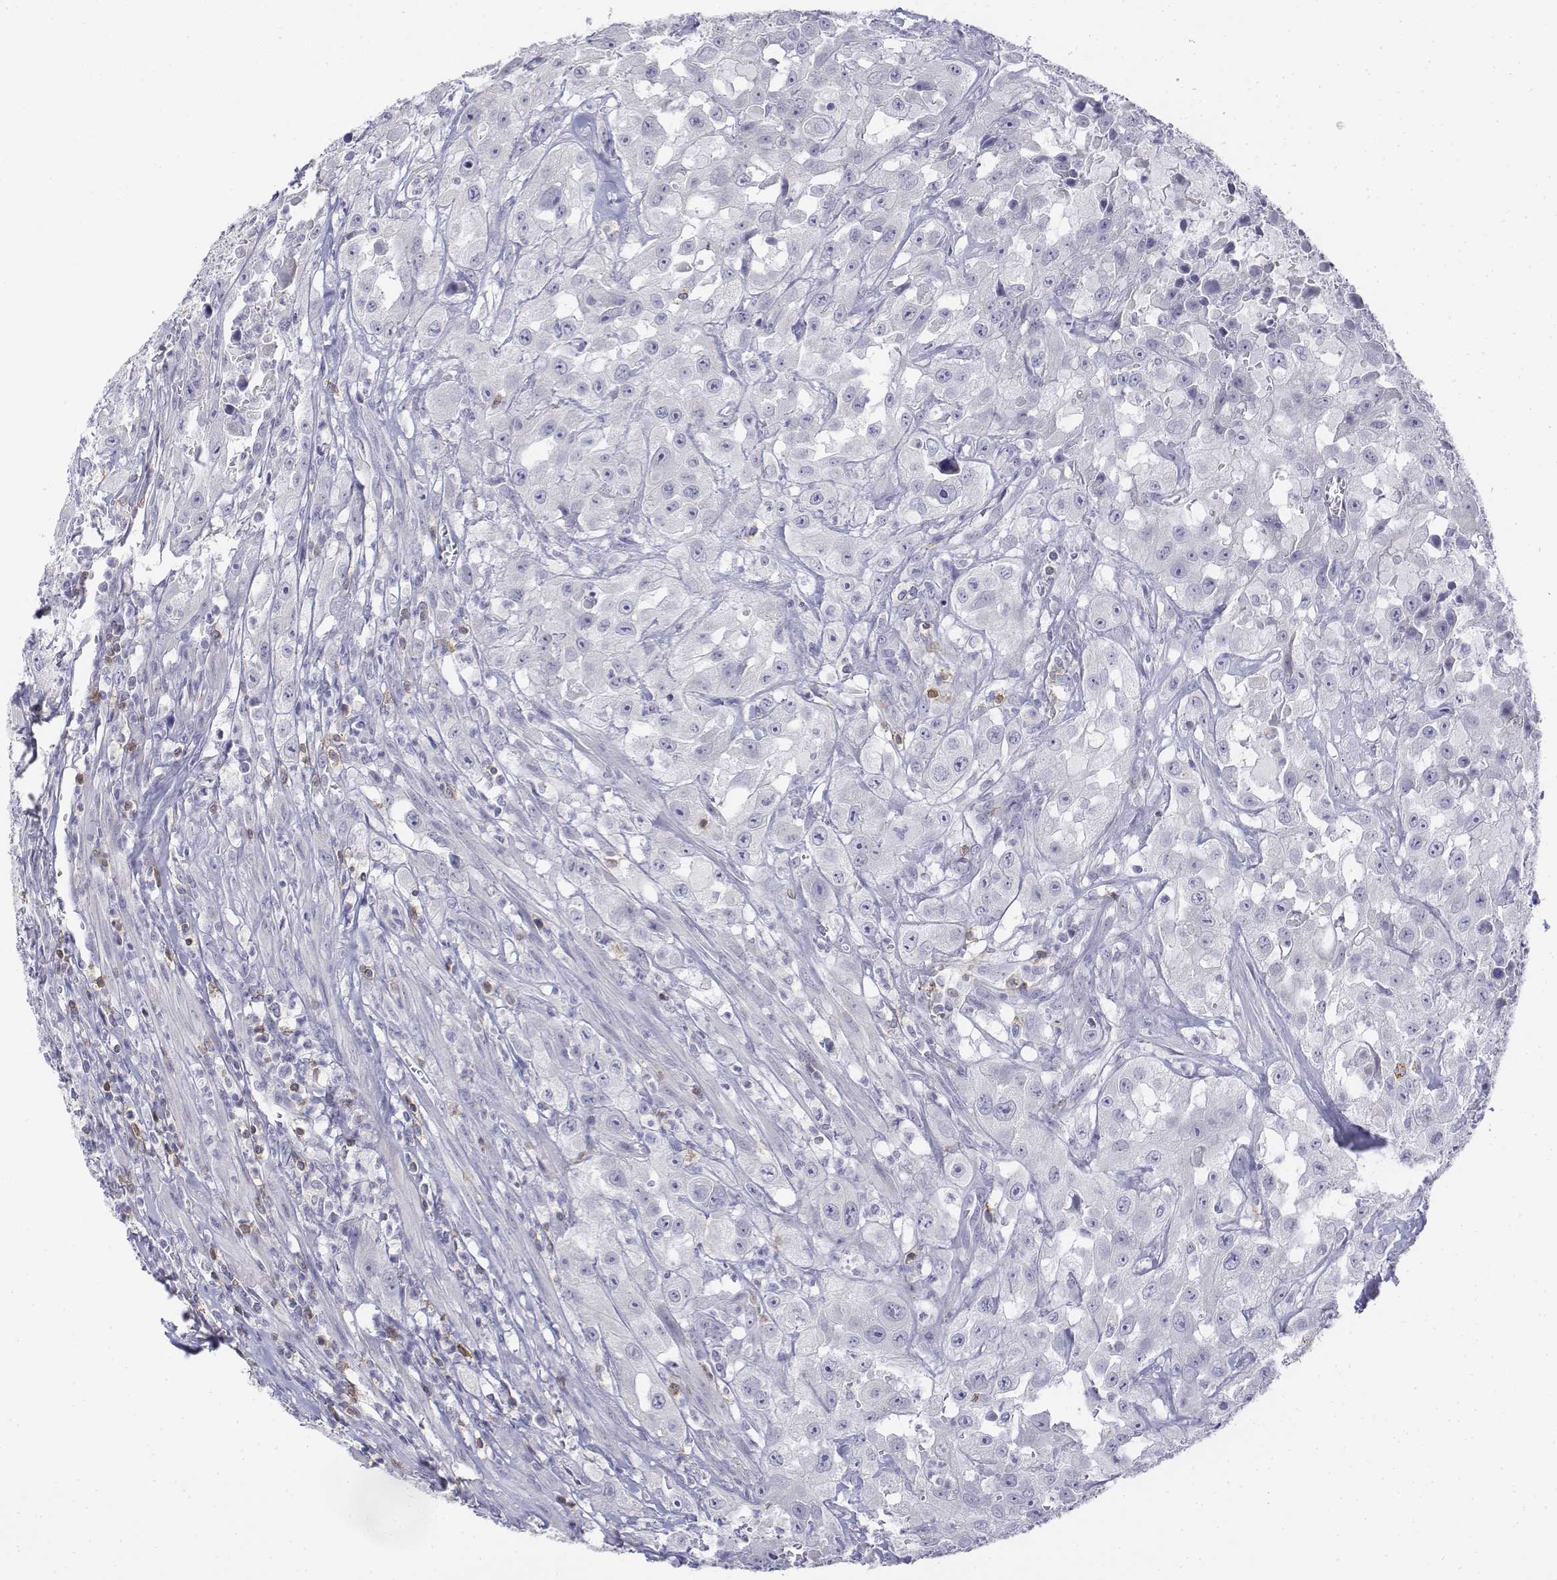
{"staining": {"intensity": "negative", "quantity": "none", "location": "none"}, "tissue": "urothelial cancer", "cell_type": "Tumor cells", "image_type": "cancer", "snomed": [{"axis": "morphology", "description": "Urothelial carcinoma, High grade"}, {"axis": "topography", "description": "Urinary bladder"}], "caption": "An image of human urothelial carcinoma (high-grade) is negative for staining in tumor cells.", "gene": "CD3E", "patient": {"sex": "male", "age": 79}}